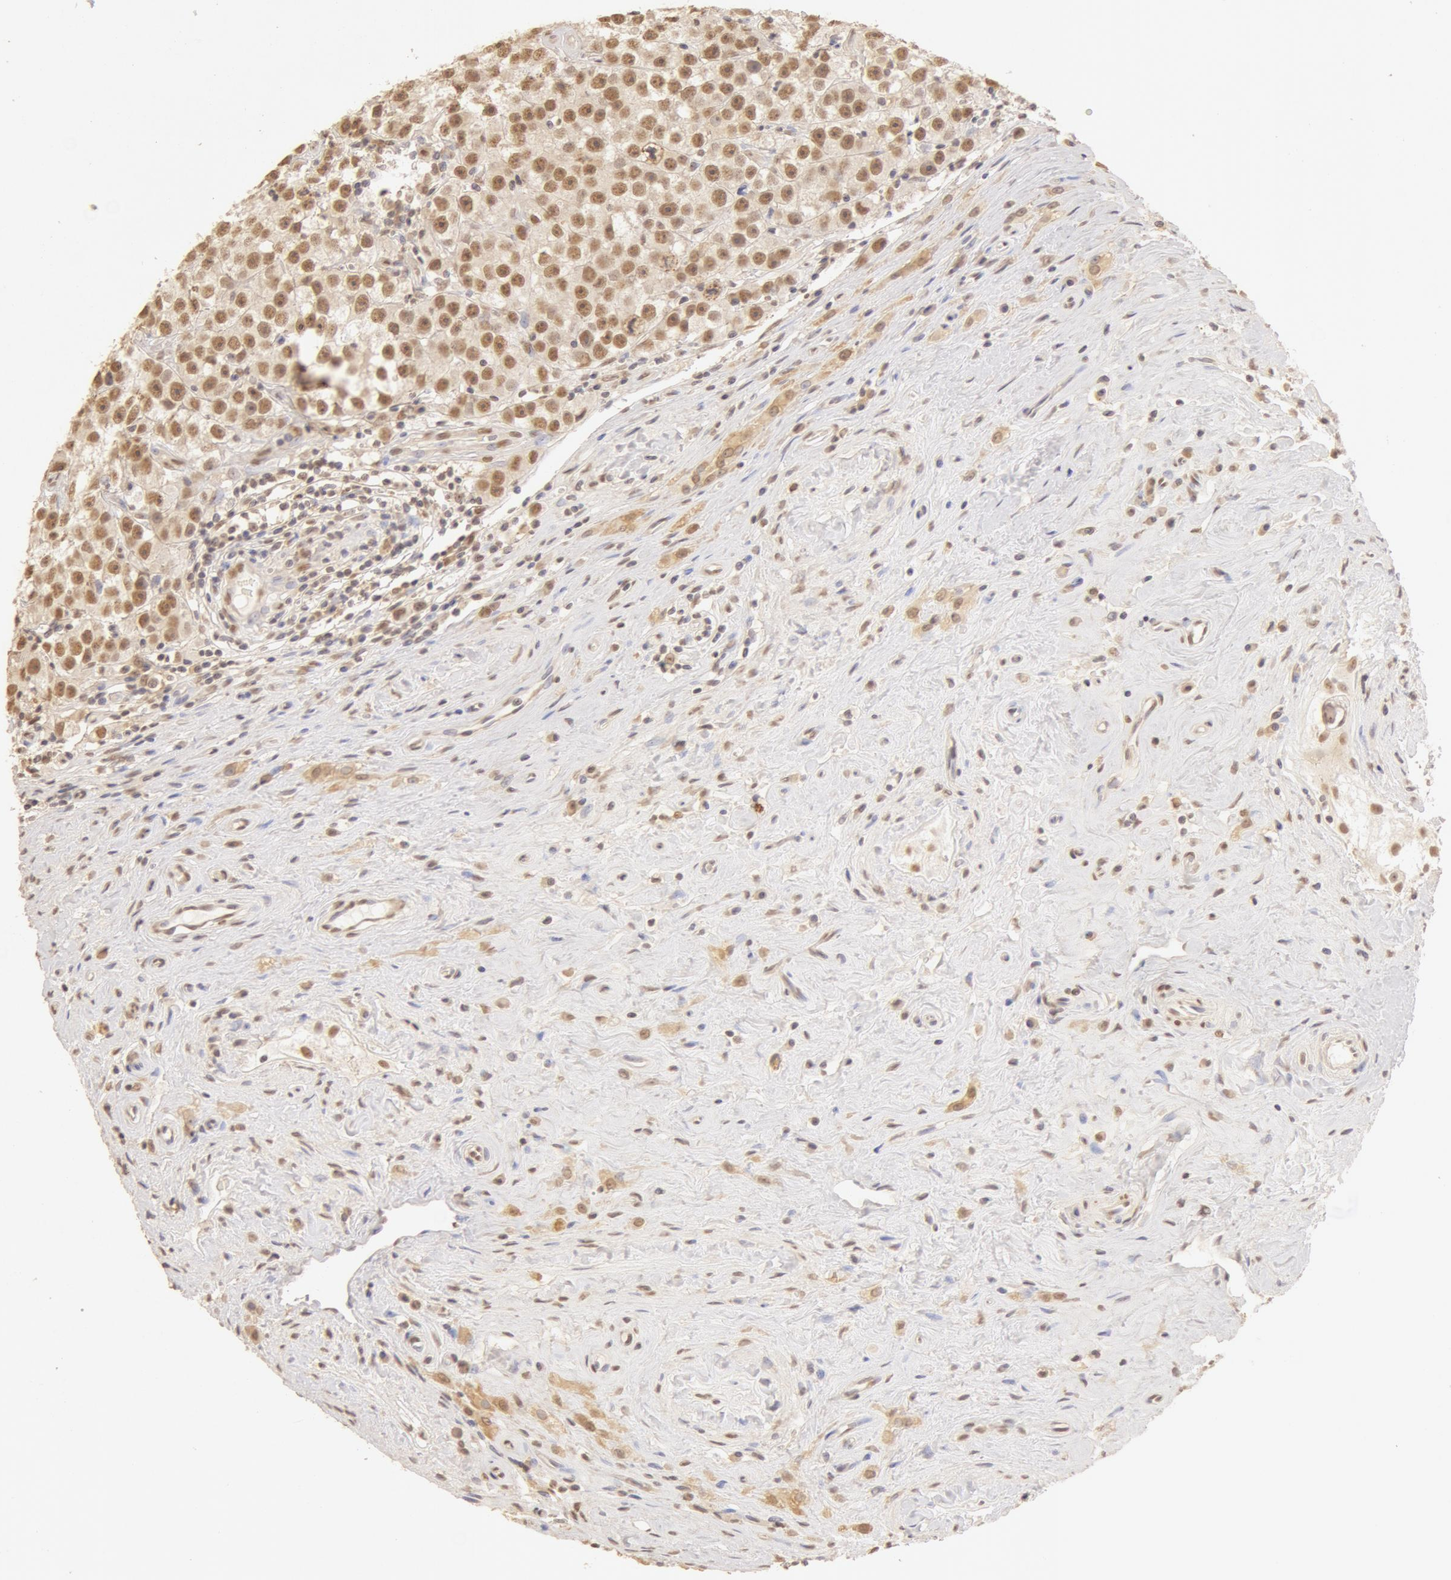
{"staining": {"intensity": "strong", "quantity": ">75%", "location": "cytoplasmic/membranous,nuclear"}, "tissue": "testis cancer", "cell_type": "Tumor cells", "image_type": "cancer", "snomed": [{"axis": "morphology", "description": "Seminoma, NOS"}, {"axis": "topography", "description": "Testis"}], "caption": "Immunohistochemistry (IHC) histopathology image of human seminoma (testis) stained for a protein (brown), which displays high levels of strong cytoplasmic/membranous and nuclear expression in approximately >75% of tumor cells.", "gene": "SNRNP70", "patient": {"sex": "male", "age": 32}}